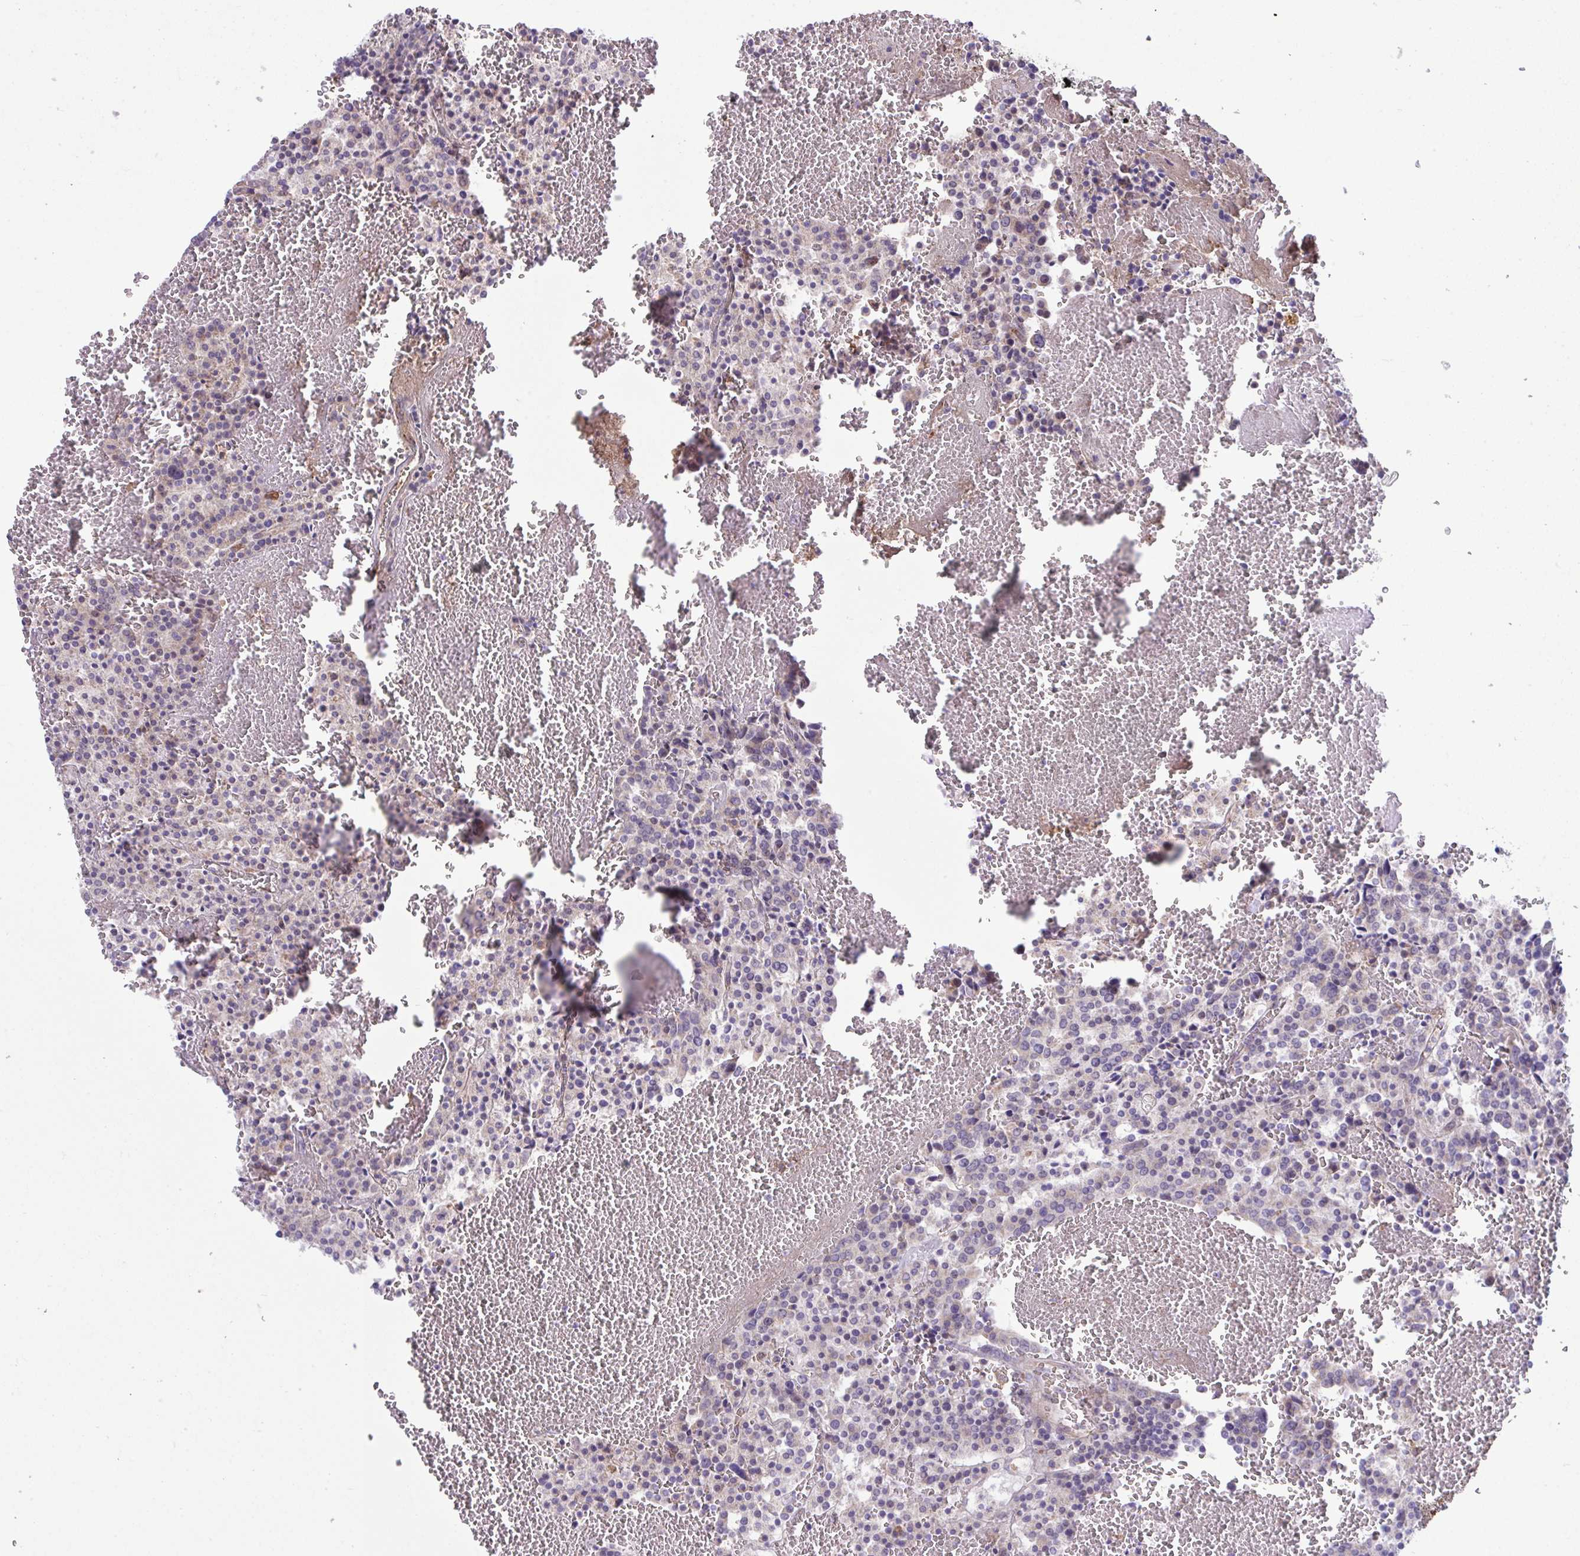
{"staining": {"intensity": "weak", "quantity": "<25%", "location": "cytoplasmic/membranous"}, "tissue": "carcinoid", "cell_type": "Tumor cells", "image_type": "cancer", "snomed": [{"axis": "morphology", "description": "Carcinoid, malignant, NOS"}, {"axis": "topography", "description": "Lung"}], "caption": "An IHC photomicrograph of carcinoid (malignant) is shown. There is no staining in tumor cells of carcinoid (malignant). (Immunohistochemistry (ihc), brightfield microscopy, high magnification).", "gene": "CD101", "patient": {"sex": "male", "age": 70}}